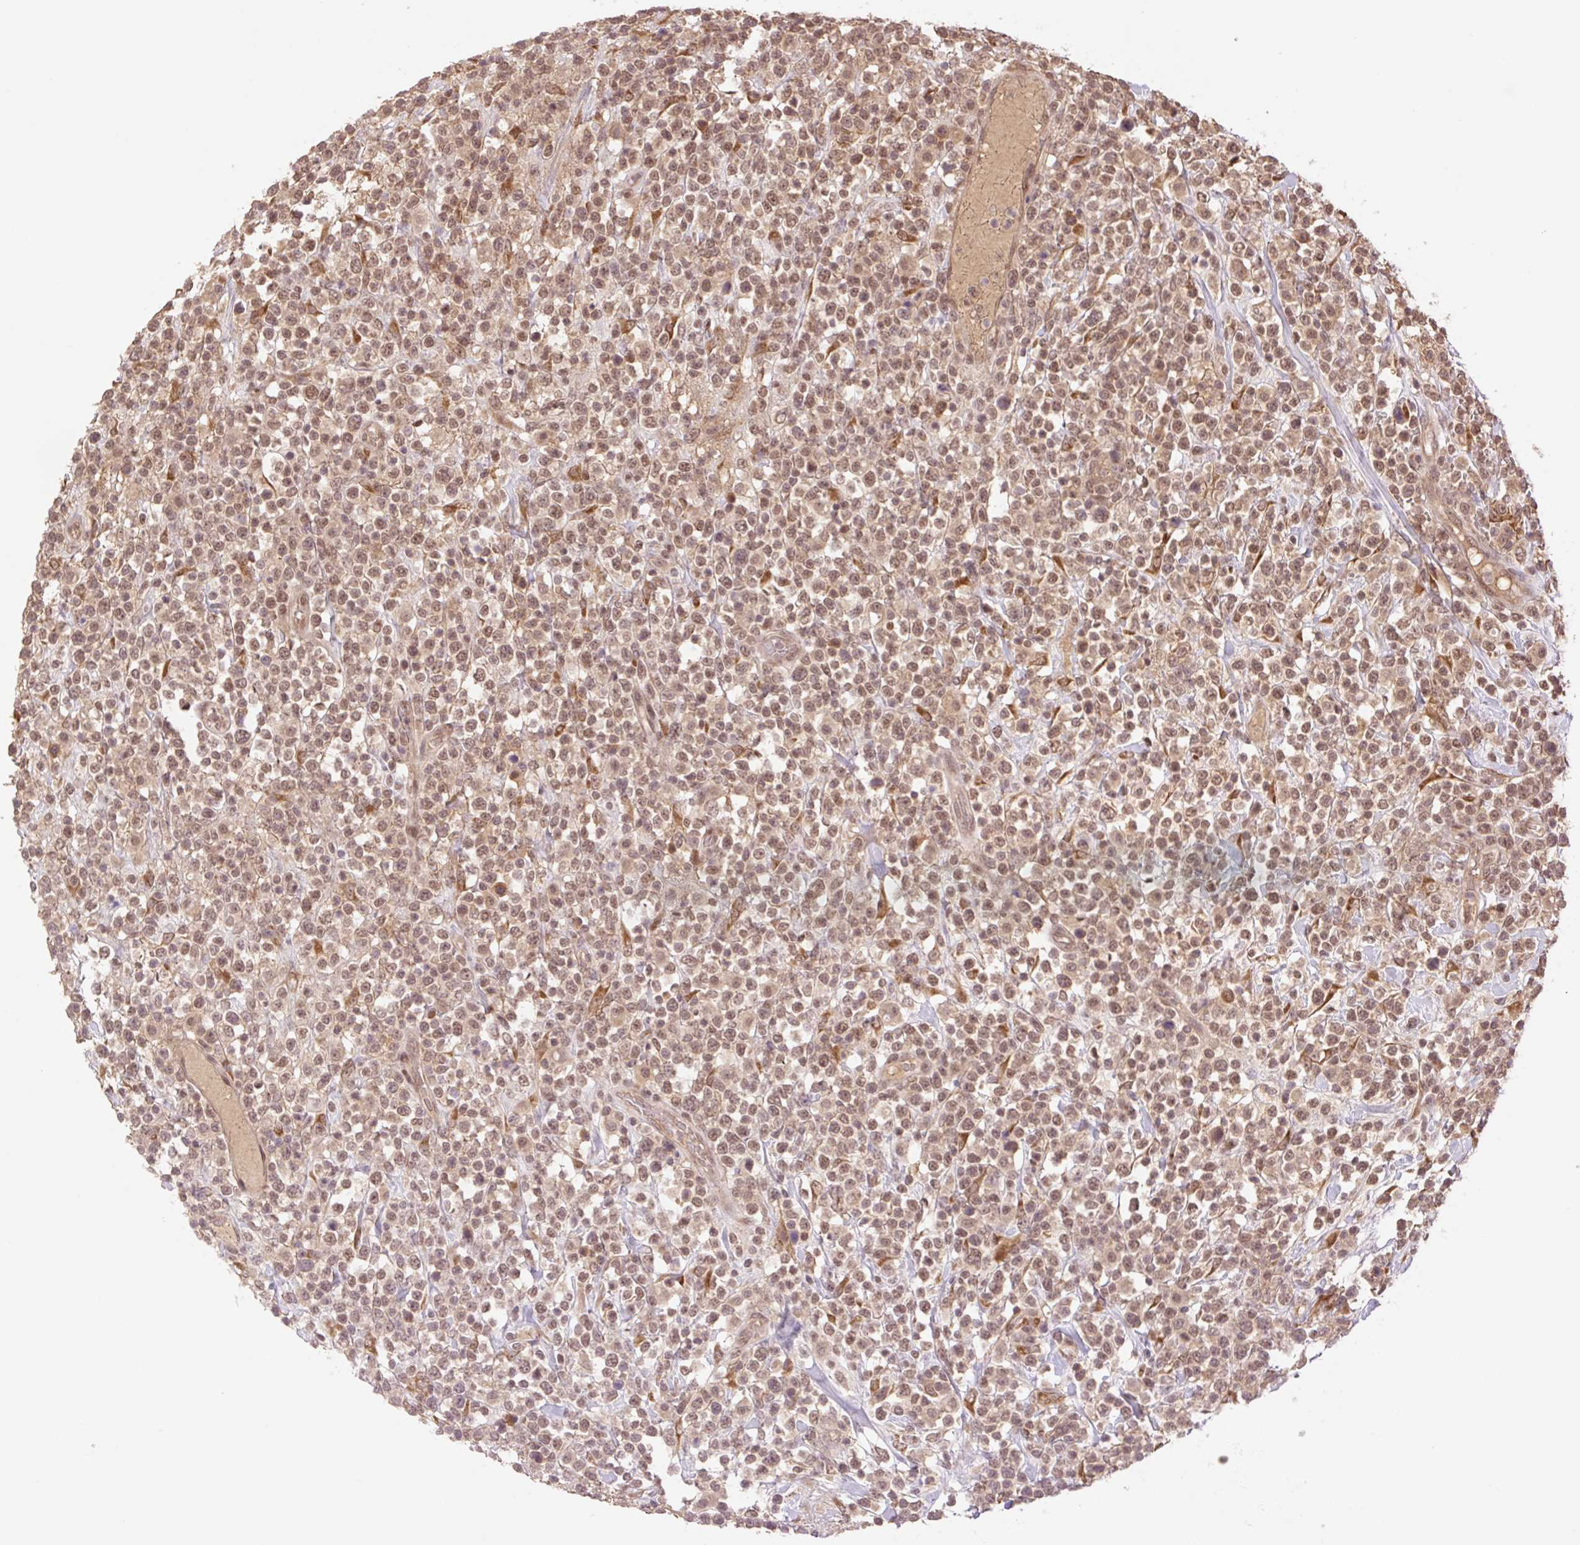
{"staining": {"intensity": "moderate", "quantity": ">75%", "location": "nuclear"}, "tissue": "lymphoma", "cell_type": "Tumor cells", "image_type": "cancer", "snomed": [{"axis": "morphology", "description": "Malignant lymphoma, non-Hodgkin's type, High grade"}, {"axis": "topography", "description": "Colon"}], "caption": "Human lymphoma stained for a protein (brown) displays moderate nuclear positive expression in approximately >75% of tumor cells.", "gene": "YJU2B", "patient": {"sex": "female", "age": 53}}